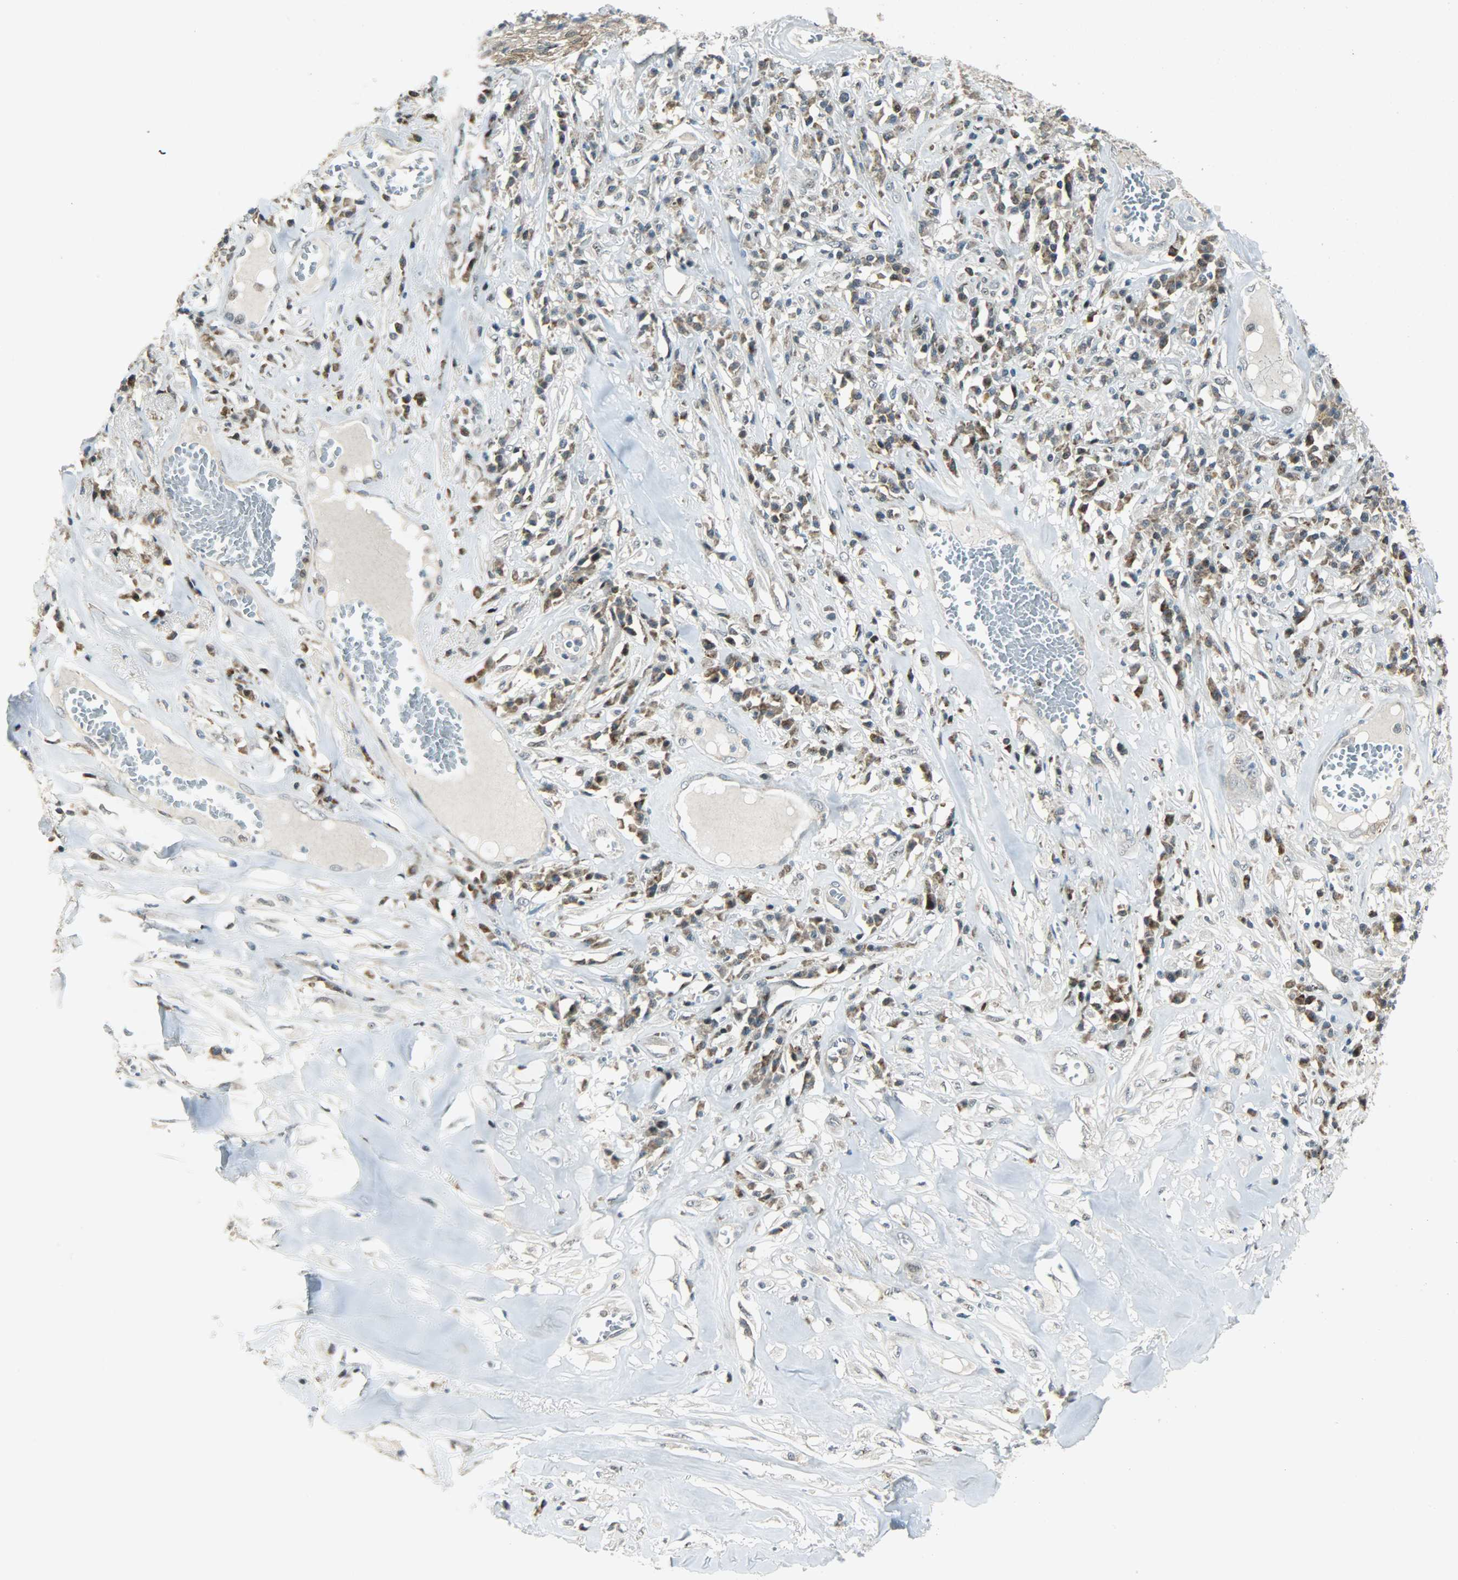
{"staining": {"intensity": "moderate", "quantity": "25%-75%", "location": "cytoplasmic/membranous"}, "tissue": "skin cancer", "cell_type": "Tumor cells", "image_type": "cancer", "snomed": [{"axis": "morphology", "description": "Squamous cell carcinoma, NOS"}, {"axis": "topography", "description": "Skin"}], "caption": "A brown stain highlights moderate cytoplasmic/membranous expression of a protein in human skin cancer (squamous cell carcinoma) tumor cells.", "gene": "IL15", "patient": {"sex": "male", "age": 65}}